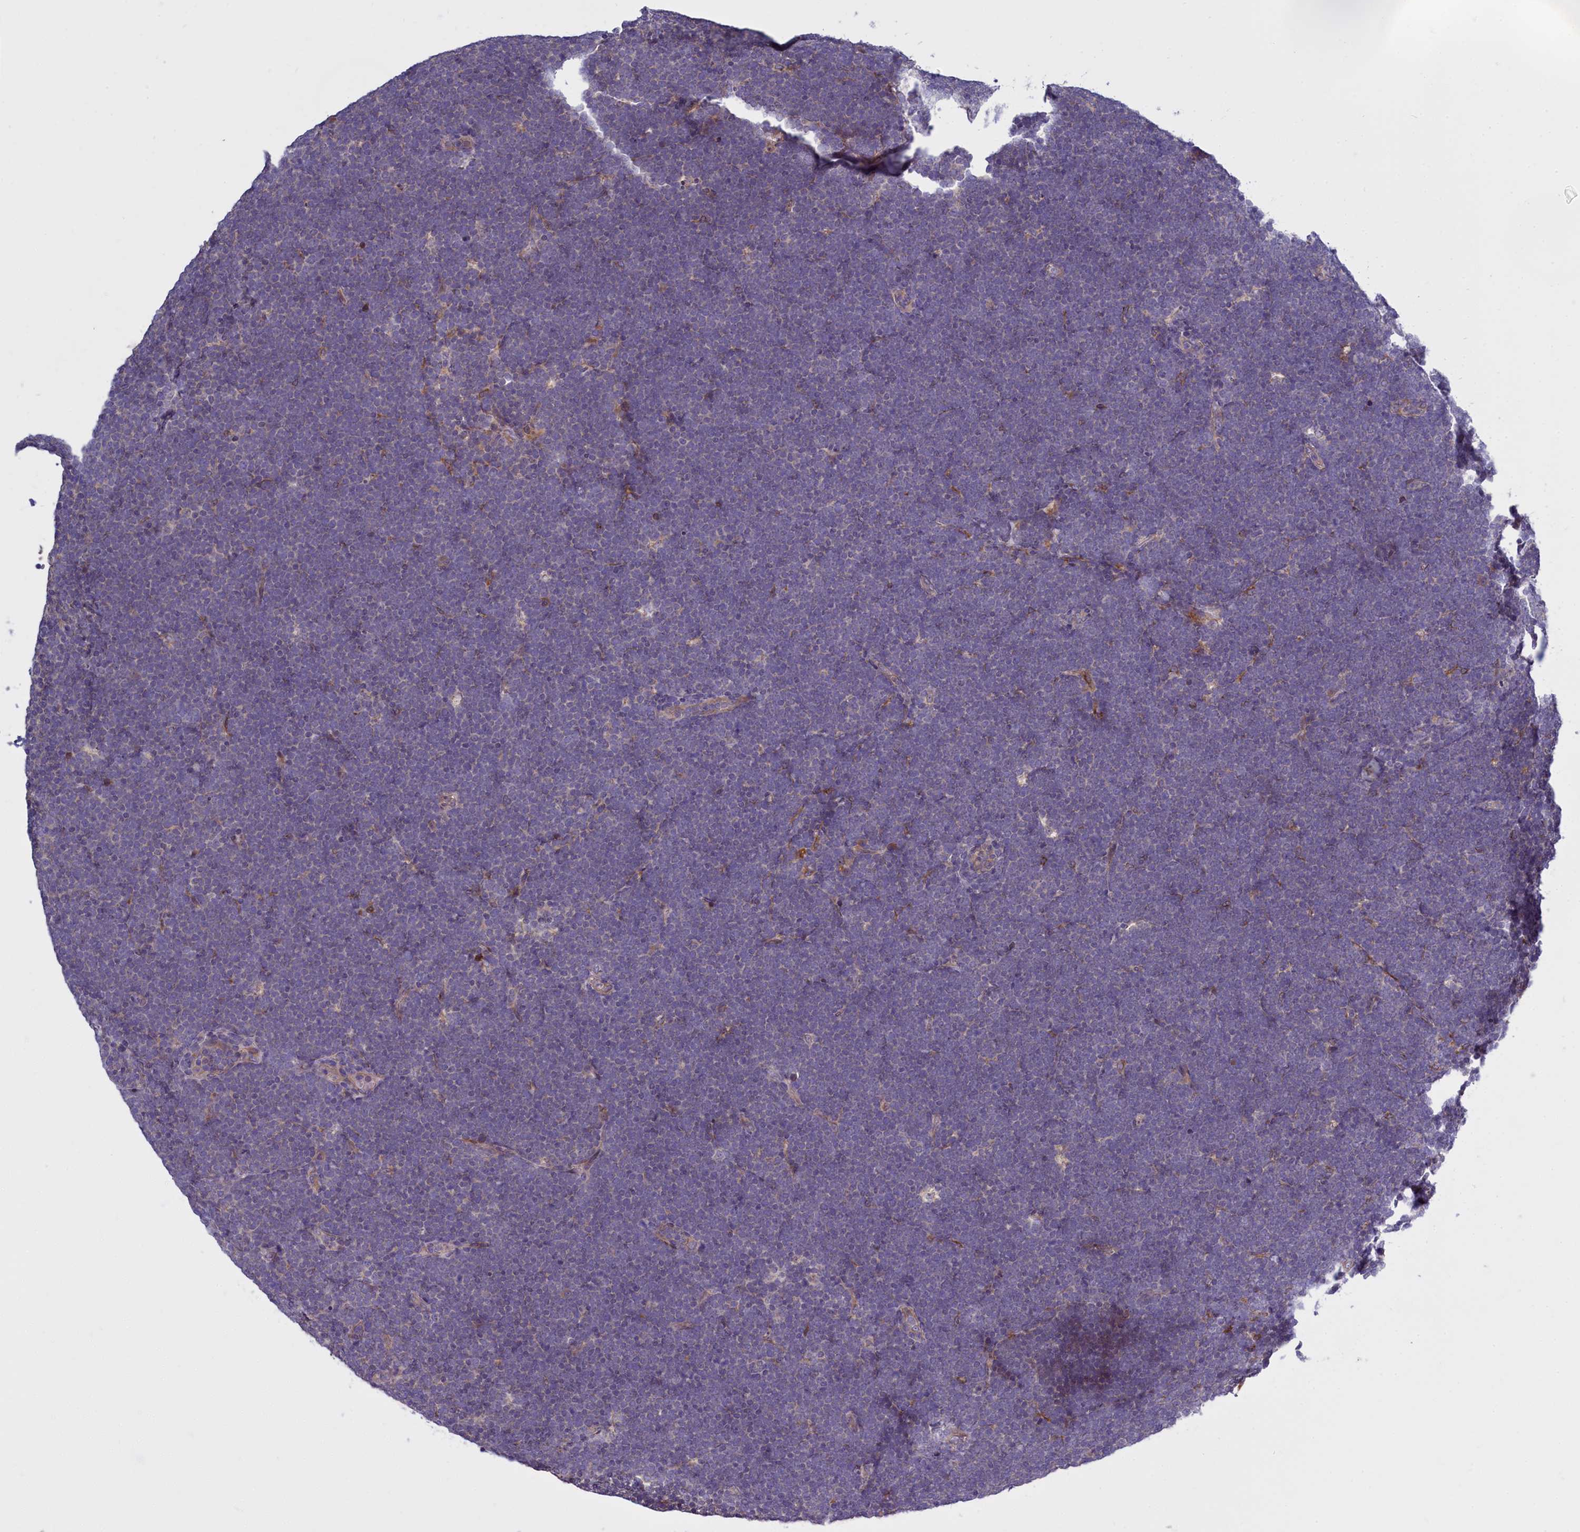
{"staining": {"intensity": "negative", "quantity": "none", "location": "none"}, "tissue": "lymphoma", "cell_type": "Tumor cells", "image_type": "cancer", "snomed": [{"axis": "morphology", "description": "Malignant lymphoma, non-Hodgkin's type, High grade"}, {"axis": "topography", "description": "Lymph node"}], "caption": "This is an IHC photomicrograph of human lymphoma. There is no positivity in tumor cells.", "gene": "RAPGEF4", "patient": {"sex": "male", "age": 13}}